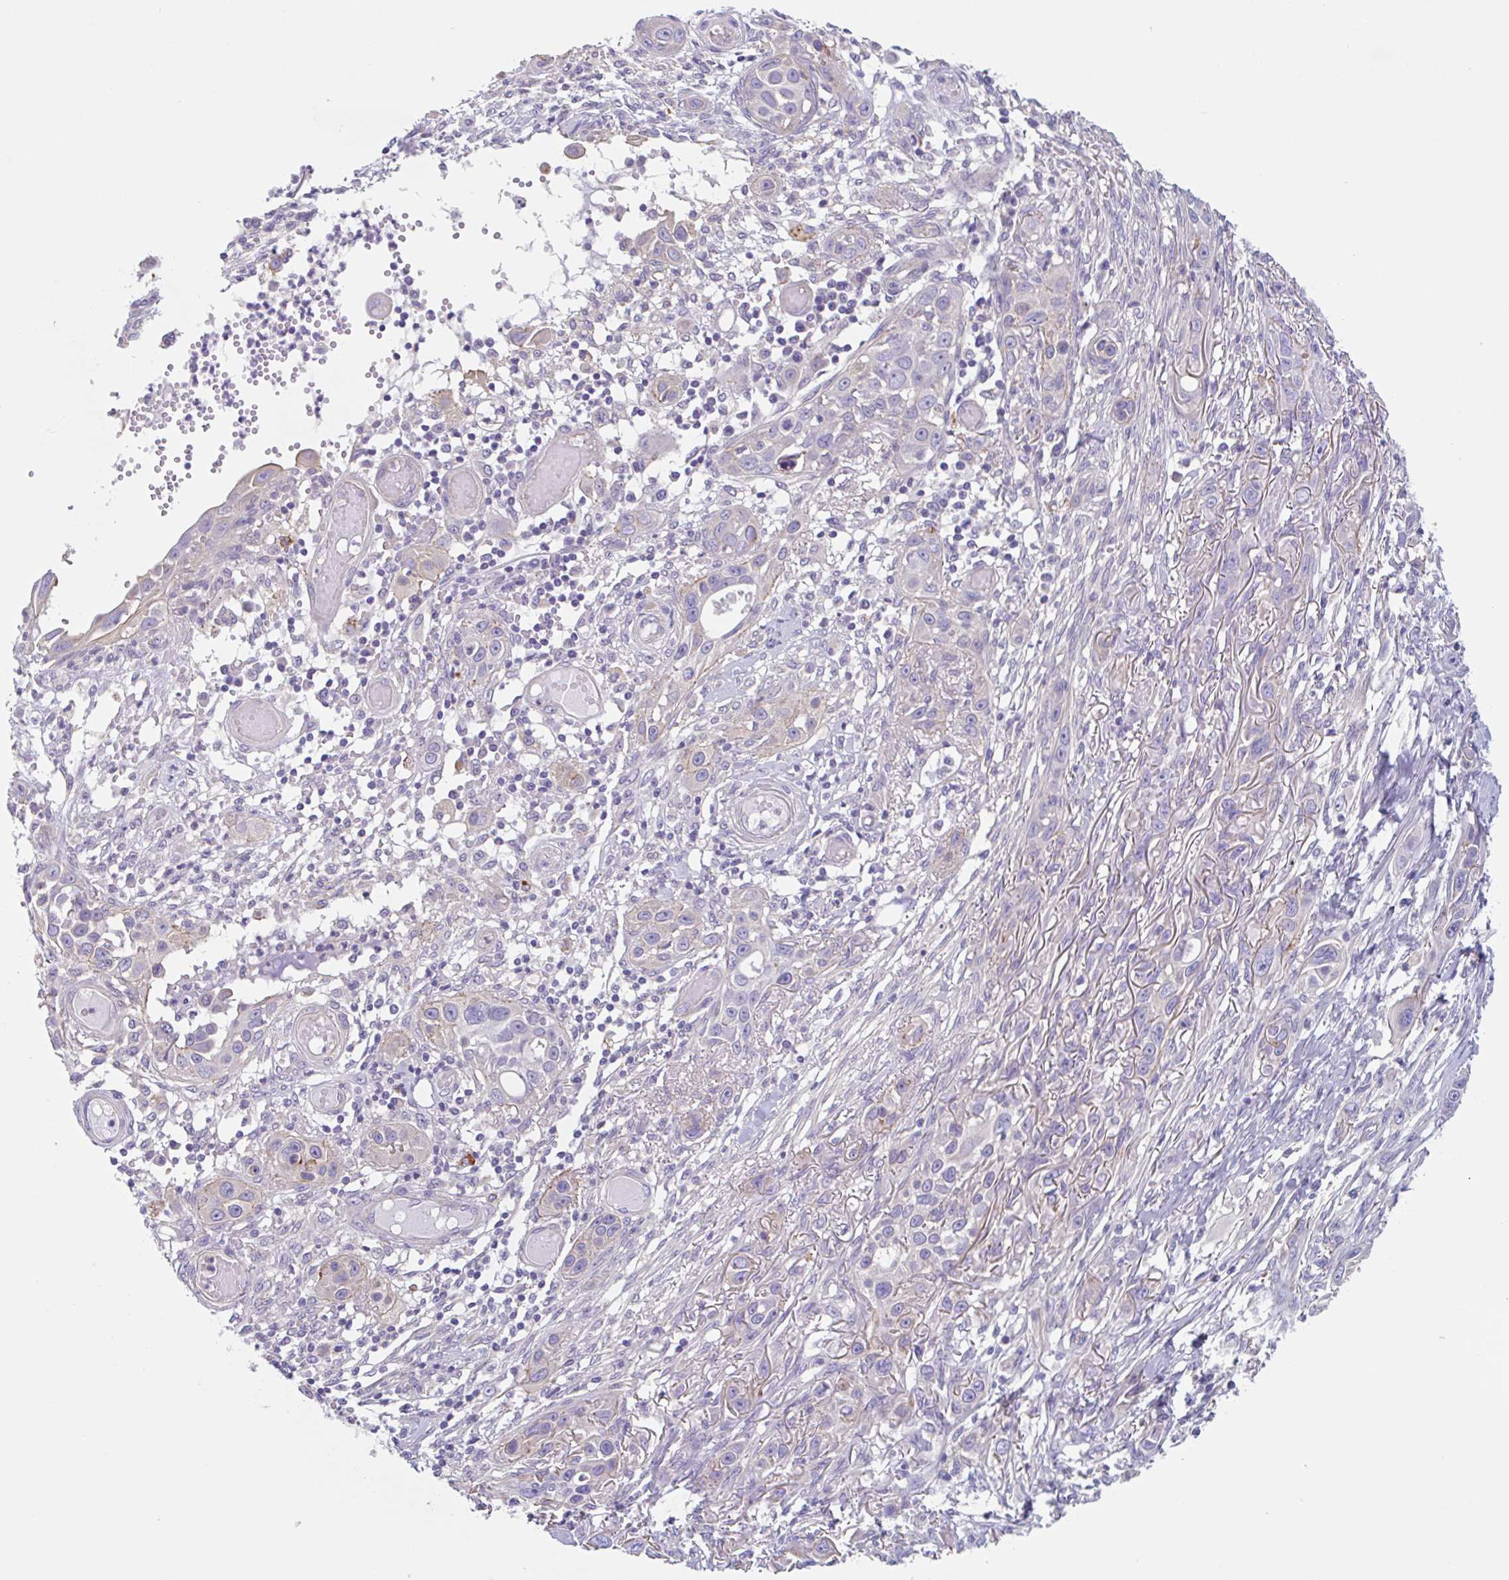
{"staining": {"intensity": "negative", "quantity": "none", "location": "none"}, "tissue": "skin cancer", "cell_type": "Tumor cells", "image_type": "cancer", "snomed": [{"axis": "morphology", "description": "Squamous cell carcinoma, NOS"}, {"axis": "topography", "description": "Skin"}], "caption": "The image reveals no staining of tumor cells in skin cancer (squamous cell carcinoma).", "gene": "LENG9", "patient": {"sex": "female", "age": 69}}